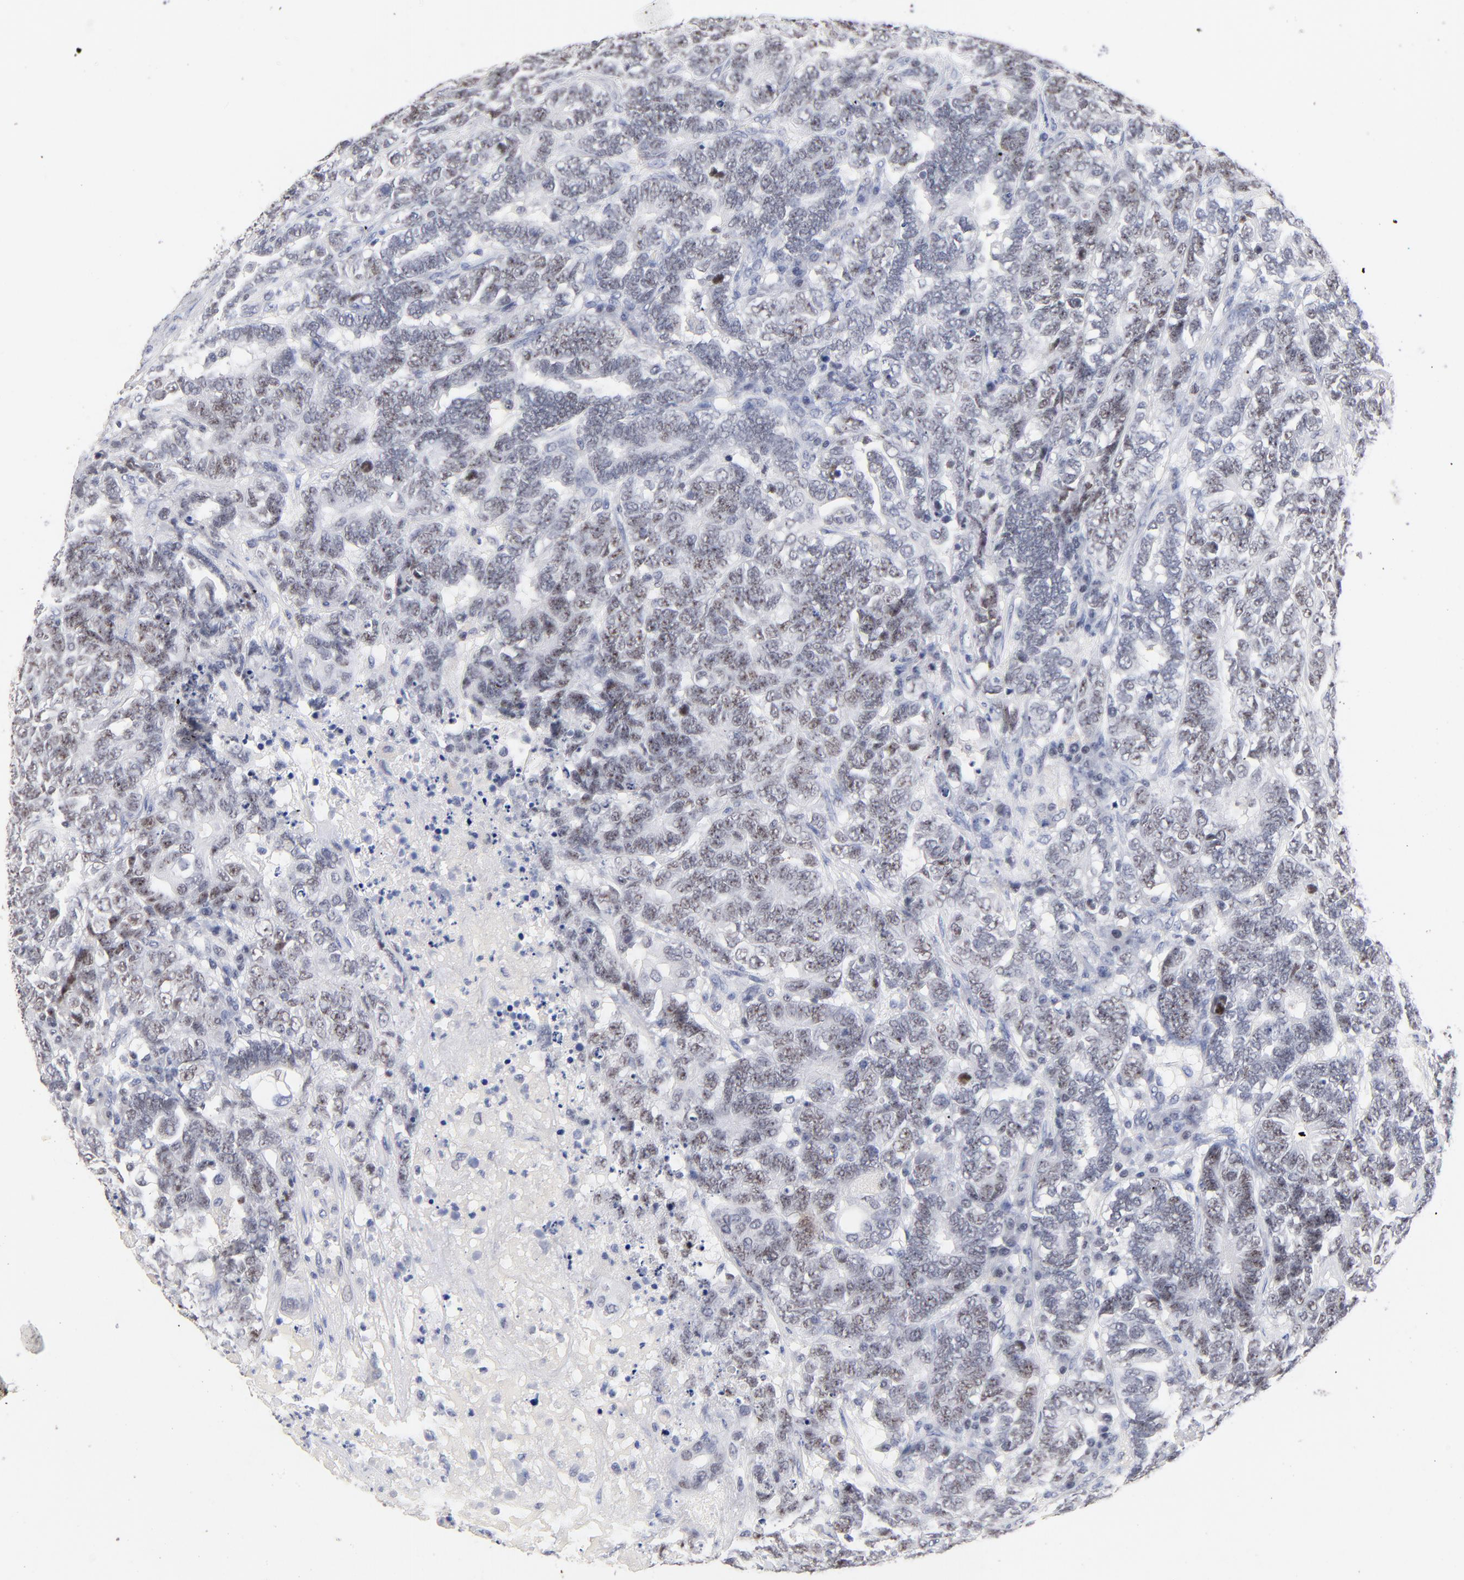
{"staining": {"intensity": "weak", "quantity": "25%-75%", "location": "nuclear"}, "tissue": "testis cancer", "cell_type": "Tumor cells", "image_type": "cancer", "snomed": [{"axis": "morphology", "description": "Carcinoma, Embryonal, NOS"}, {"axis": "topography", "description": "Testis"}], "caption": "Tumor cells demonstrate low levels of weak nuclear expression in about 25%-75% of cells in embryonal carcinoma (testis).", "gene": "ORC2", "patient": {"sex": "male", "age": 26}}